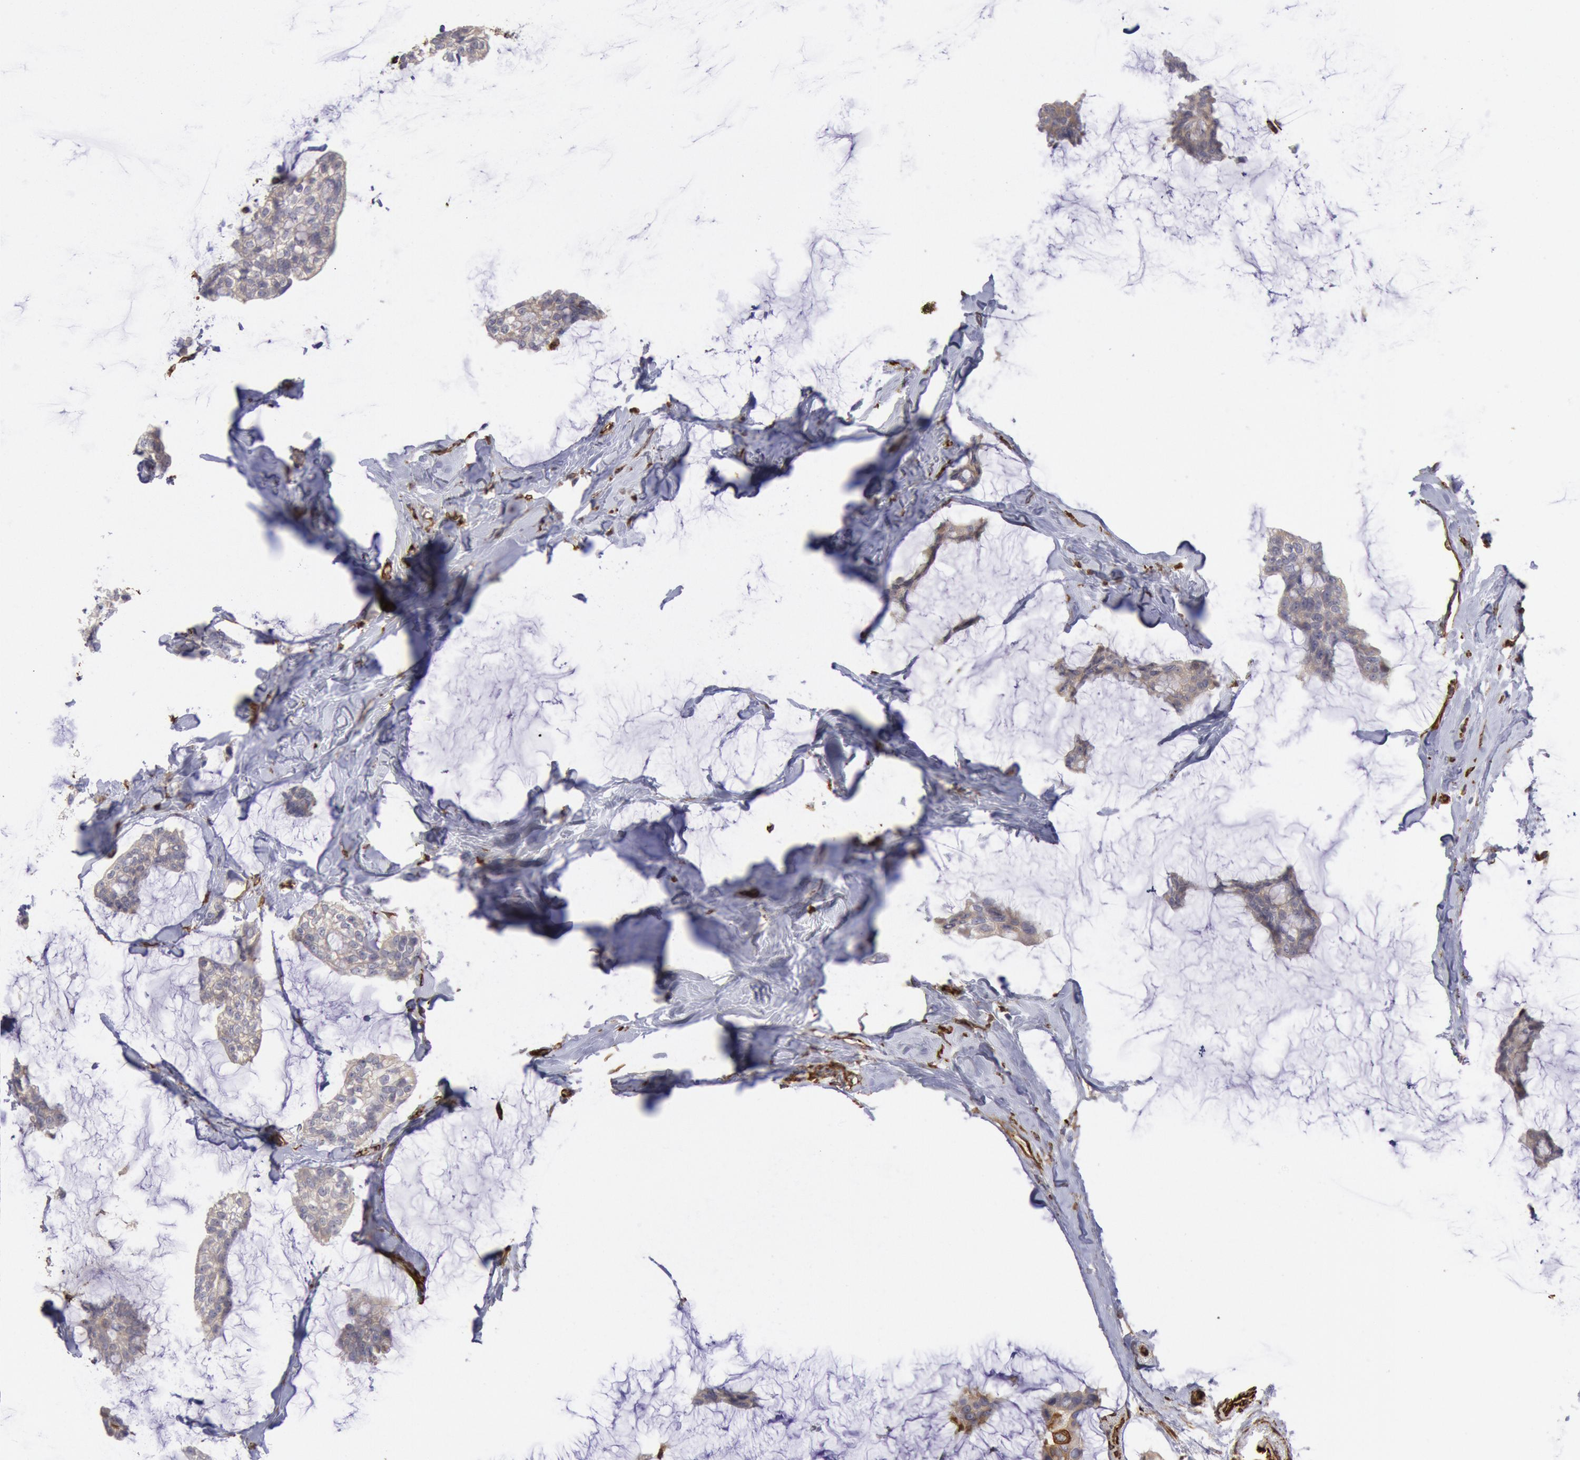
{"staining": {"intensity": "weak", "quantity": "25%-75%", "location": "cytoplasmic/membranous"}, "tissue": "breast cancer", "cell_type": "Tumor cells", "image_type": "cancer", "snomed": [{"axis": "morphology", "description": "Duct carcinoma"}, {"axis": "topography", "description": "Breast"}], "caption": "Human breast cancer stained for a protein (brown) reveals weak cytoplasmic/membranous positive expression in approximately 25%-75% of tumor cells.", "gene": "RNF139", "patient": {"sex": "female", "age": 93}}